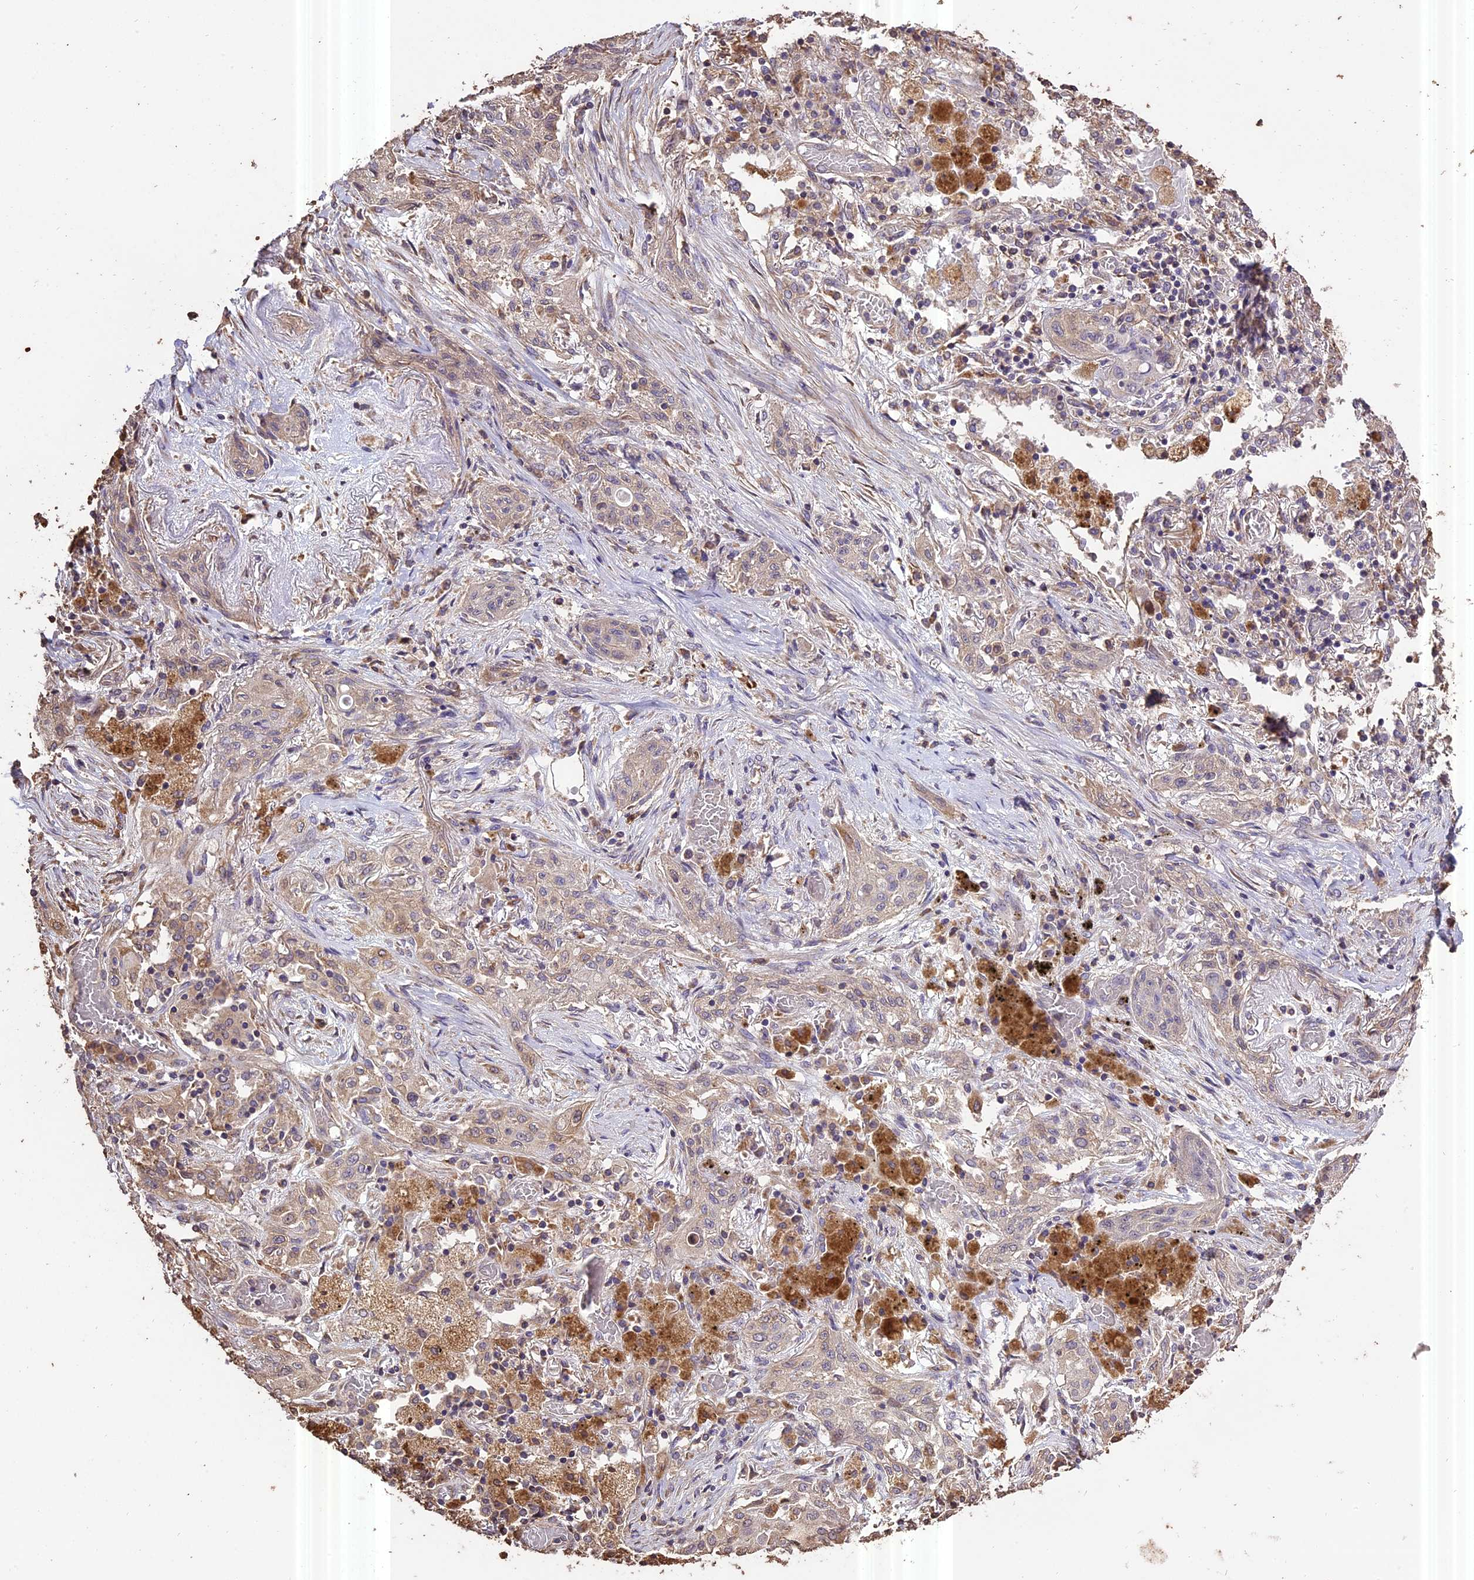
{"staining": {"intensity": "weak", "quantity": "<25%", "location": "cytoplasmic/membranous"}, "tissue": "lung cancer", "cell_type": "Tumor cells", "image_type": "cancer", "snomed": [{"axis": "morphology", "description": "Squamous cell carcinoma, NOS"}, {"axis": "topography", "description": "Lung"}], "caption": "The photomicrograph demonstrates no significant positivity in tumor cells of lung cancer.", "gene": "PGPEP1L", "patient": {"sex": "female", "age": 47}}